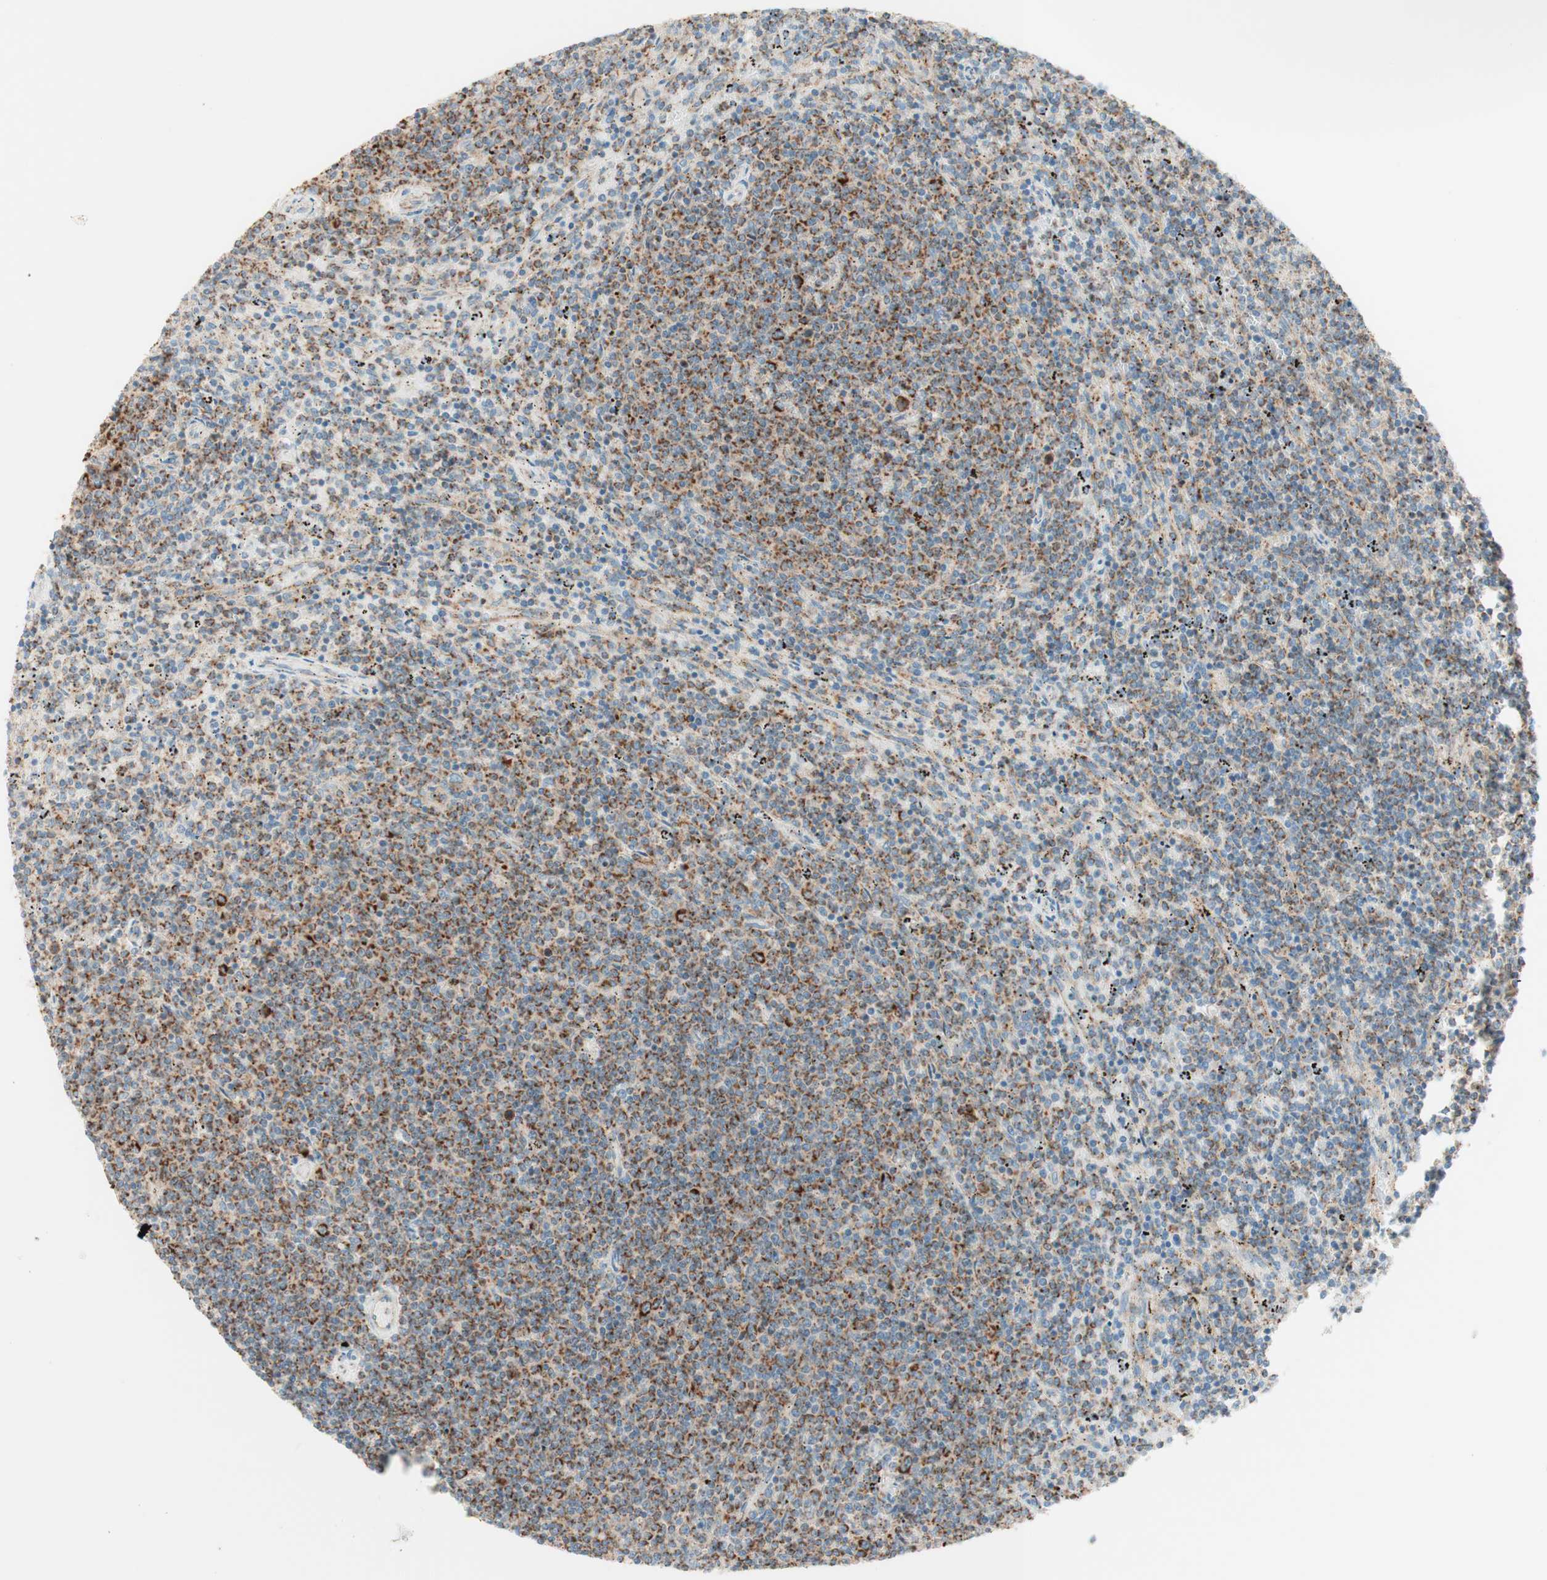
{"staining": {"intensity": "moderate", "quantity": ">75%", "location": "cytoplasmic/membranous"}, "tissue": "lymphoma", "cell_type": "Tumor cells", "image_type": "cancer", "snomed": [{"axis": "morphology", "description": "Malignant lymphoma, non-Hodgkin's type, Low grade"}, {"axis": "topography", "description": "Spleen"}], "caption": "Immunohistochemical staining of human lymphoma displays moderate cytoplasmic/membranous protein staining in approximately >75% of tumor cells. (brown staining indicates protein expression, while blue staining denotes nuclei).", "gene": "TOMM20", "patient": {"sex": "female", "age": 50}}